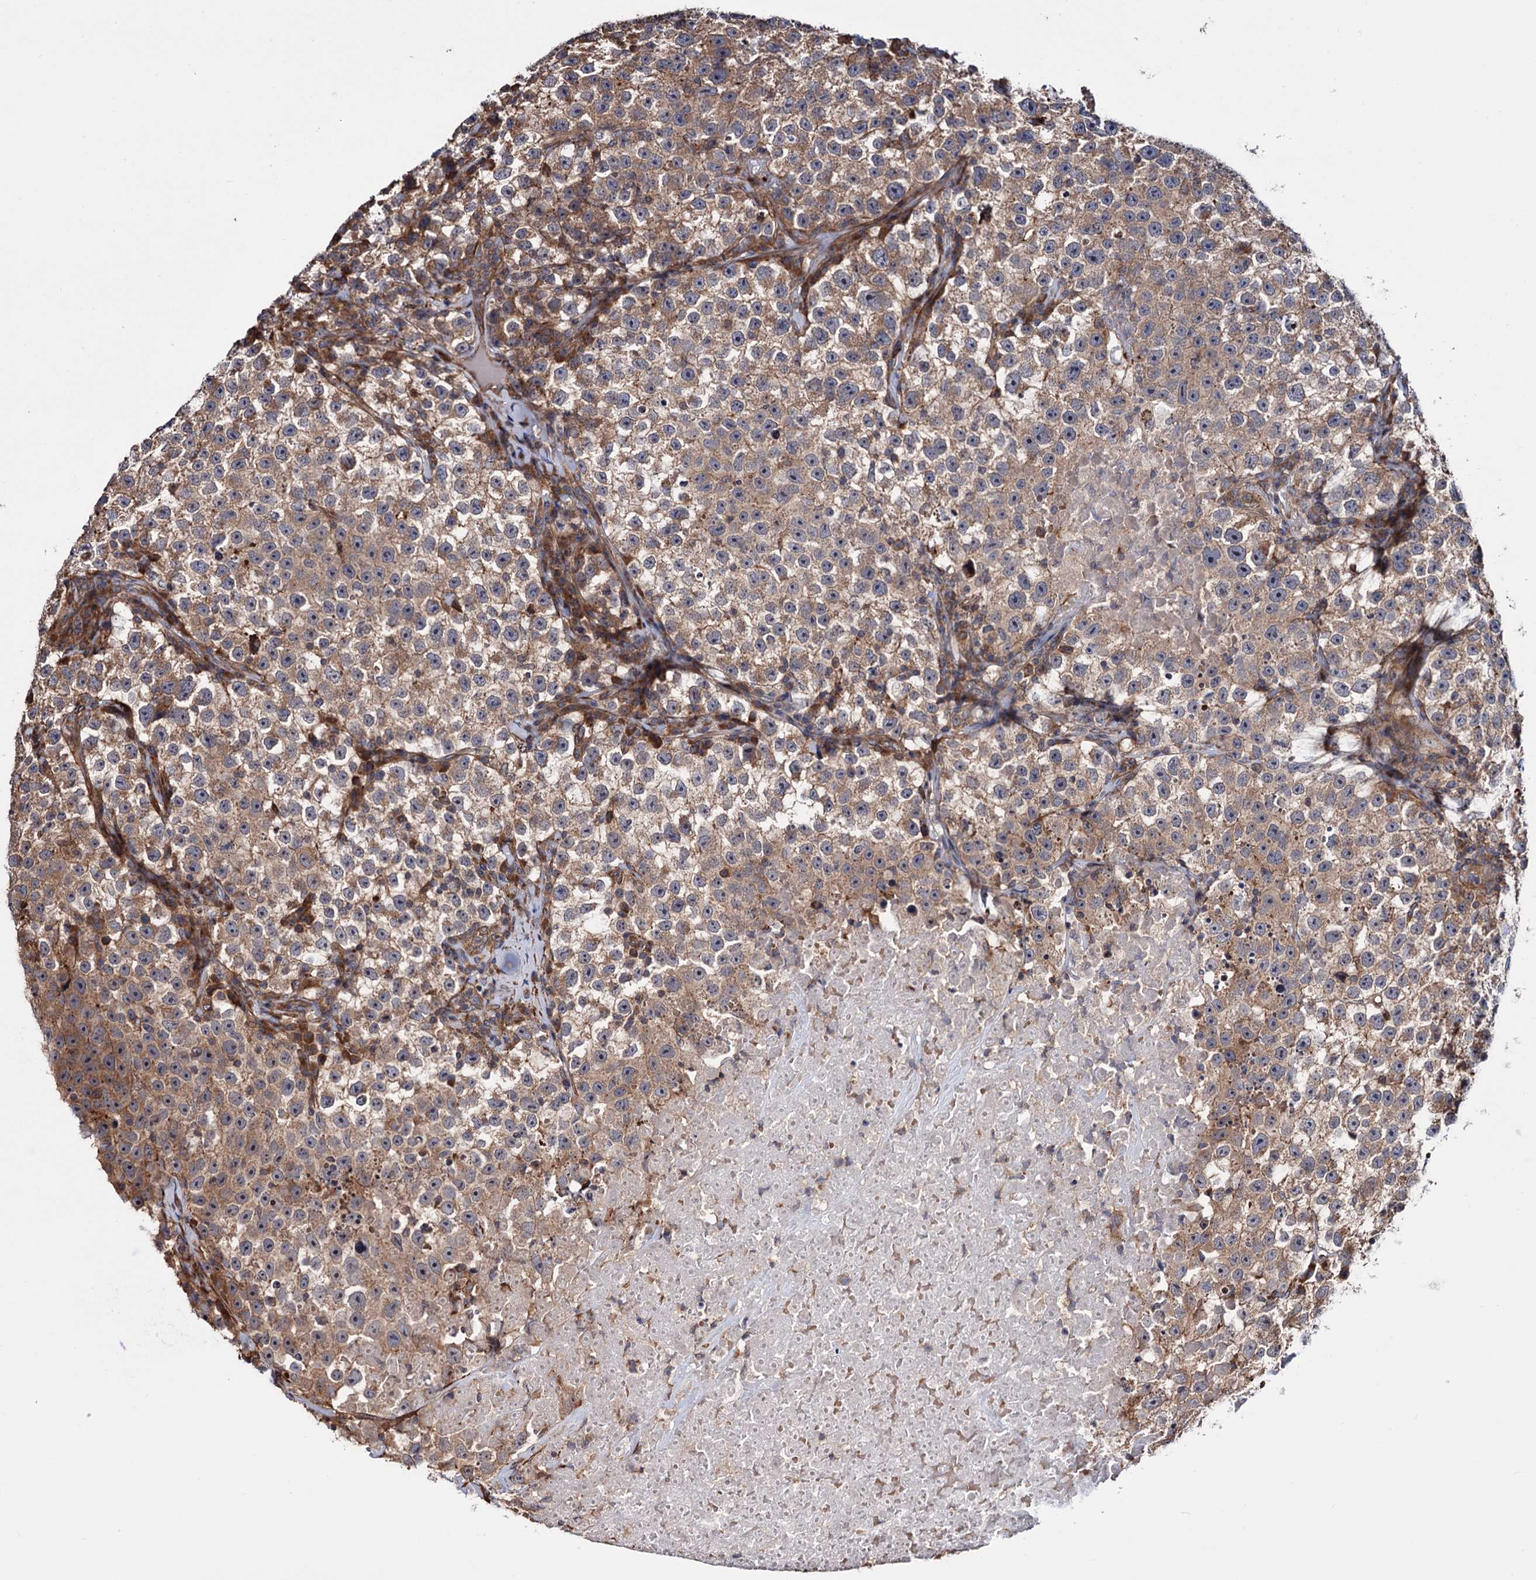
{"staining": {"intensity": "moderate", "quantity": ">75%", "location": "cytoplasmic/membranous"}, "tissue": "testis cancer", "cell_type": "Tumor cells", "image_type": "cancer", "snomed": [{"axis": "morphology", "description": "Seminoma, NOS"}, {"axis": "topography", "description": "Testis"}], "caption": "Approximately >75% of tumor cells in human testis cancer (seminoma) display moderate cytoplasmic/membranous protein expression as visualized by brown immunohistochemical staining.", "gene": "FERMT2", "patient": {"sex": "male", "age": 22}}